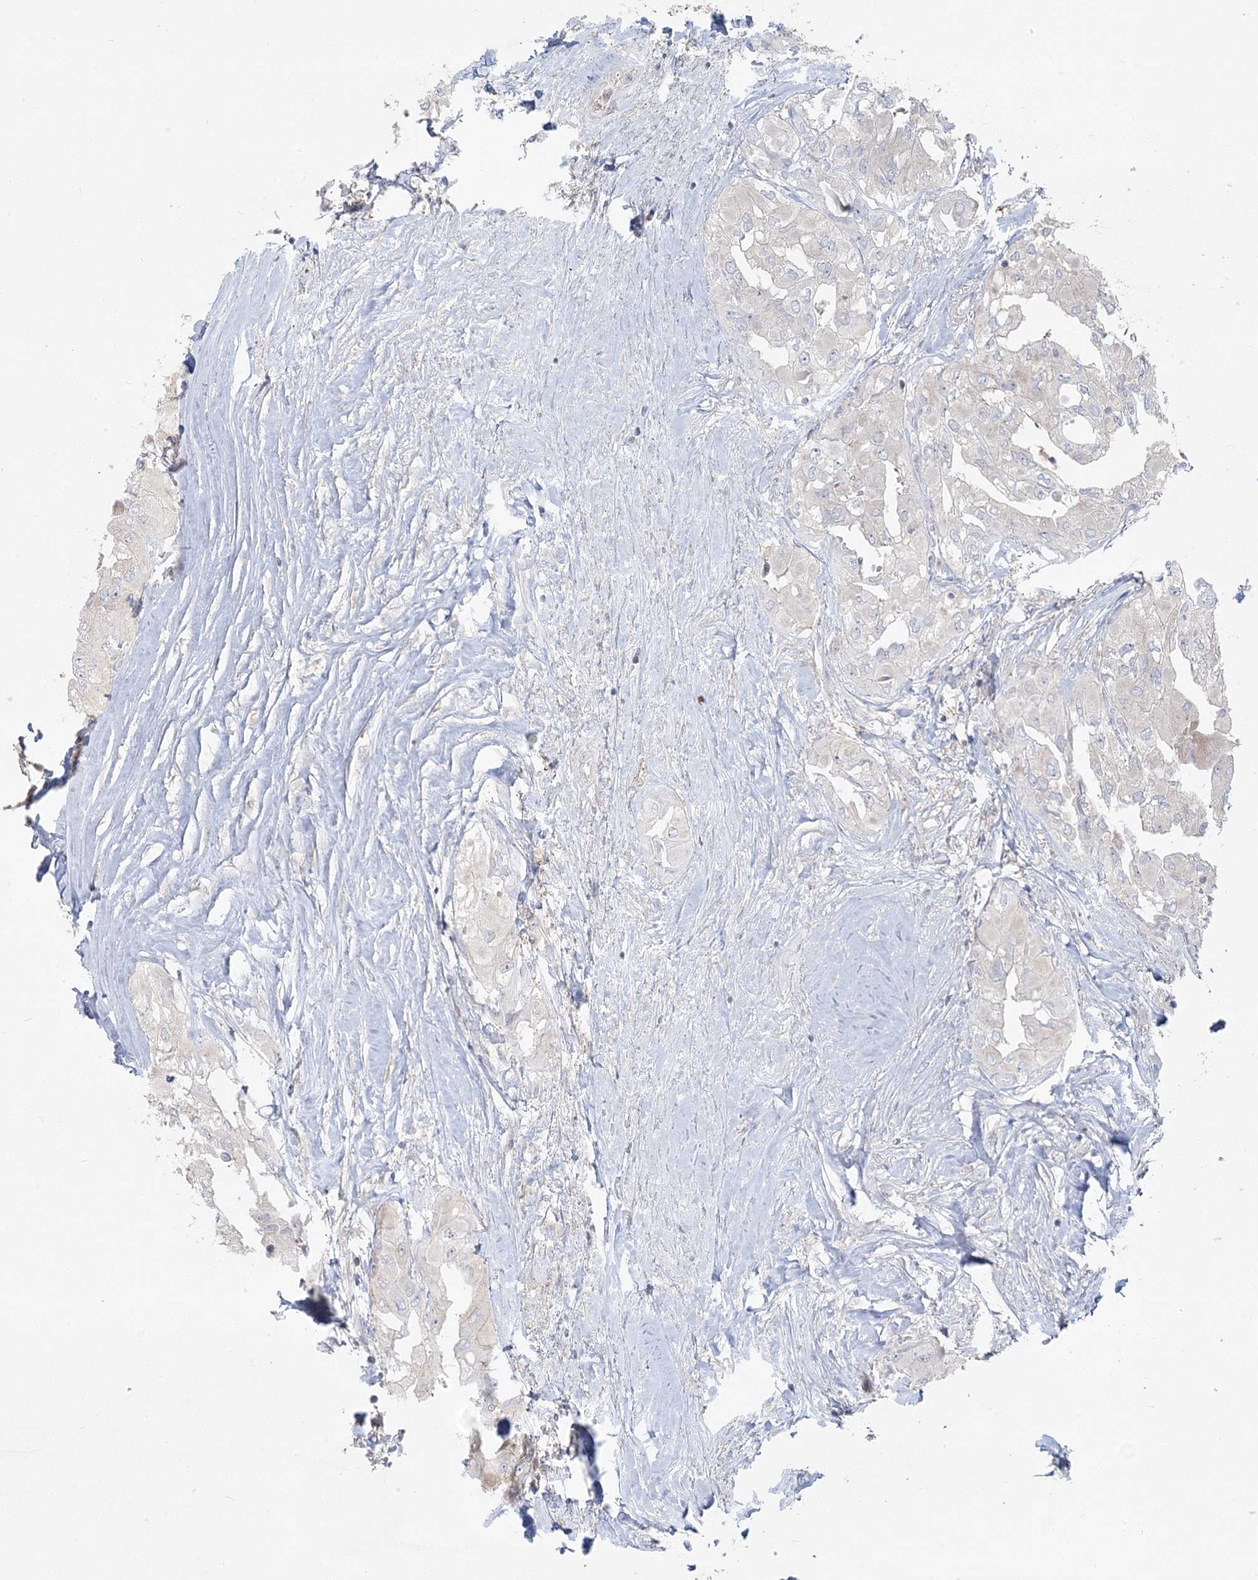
{"staining": {"intensity": "weak", "quantity": "25%-75%", "location": "cytoplasmic/membranous"}, "tissue": "thyroid cancer", "cell_type": "Tumor cells", "image_type": "cancer", "snomed": [{"axis": "morphology", "description": "Papillary adenocarcinoma, NOS"}, {"axis": "topography", "description": "Thyroid gland"}], "caption": "Immunohistochemical staining of thyroid cancer (papillary adenocarcinoma) demonstrates weak cytoplasmic/membranous protein staining in approximately 25%-75% of tumor cells. The staining is performed using DAB (3,3'-diaminobenzidine) brown chromogen to label protein expression. The nuclei are counter-stained blue using hematoxylin.", "gene": "ZC3H6", "patient": {"sex": "female", "age": 59}}